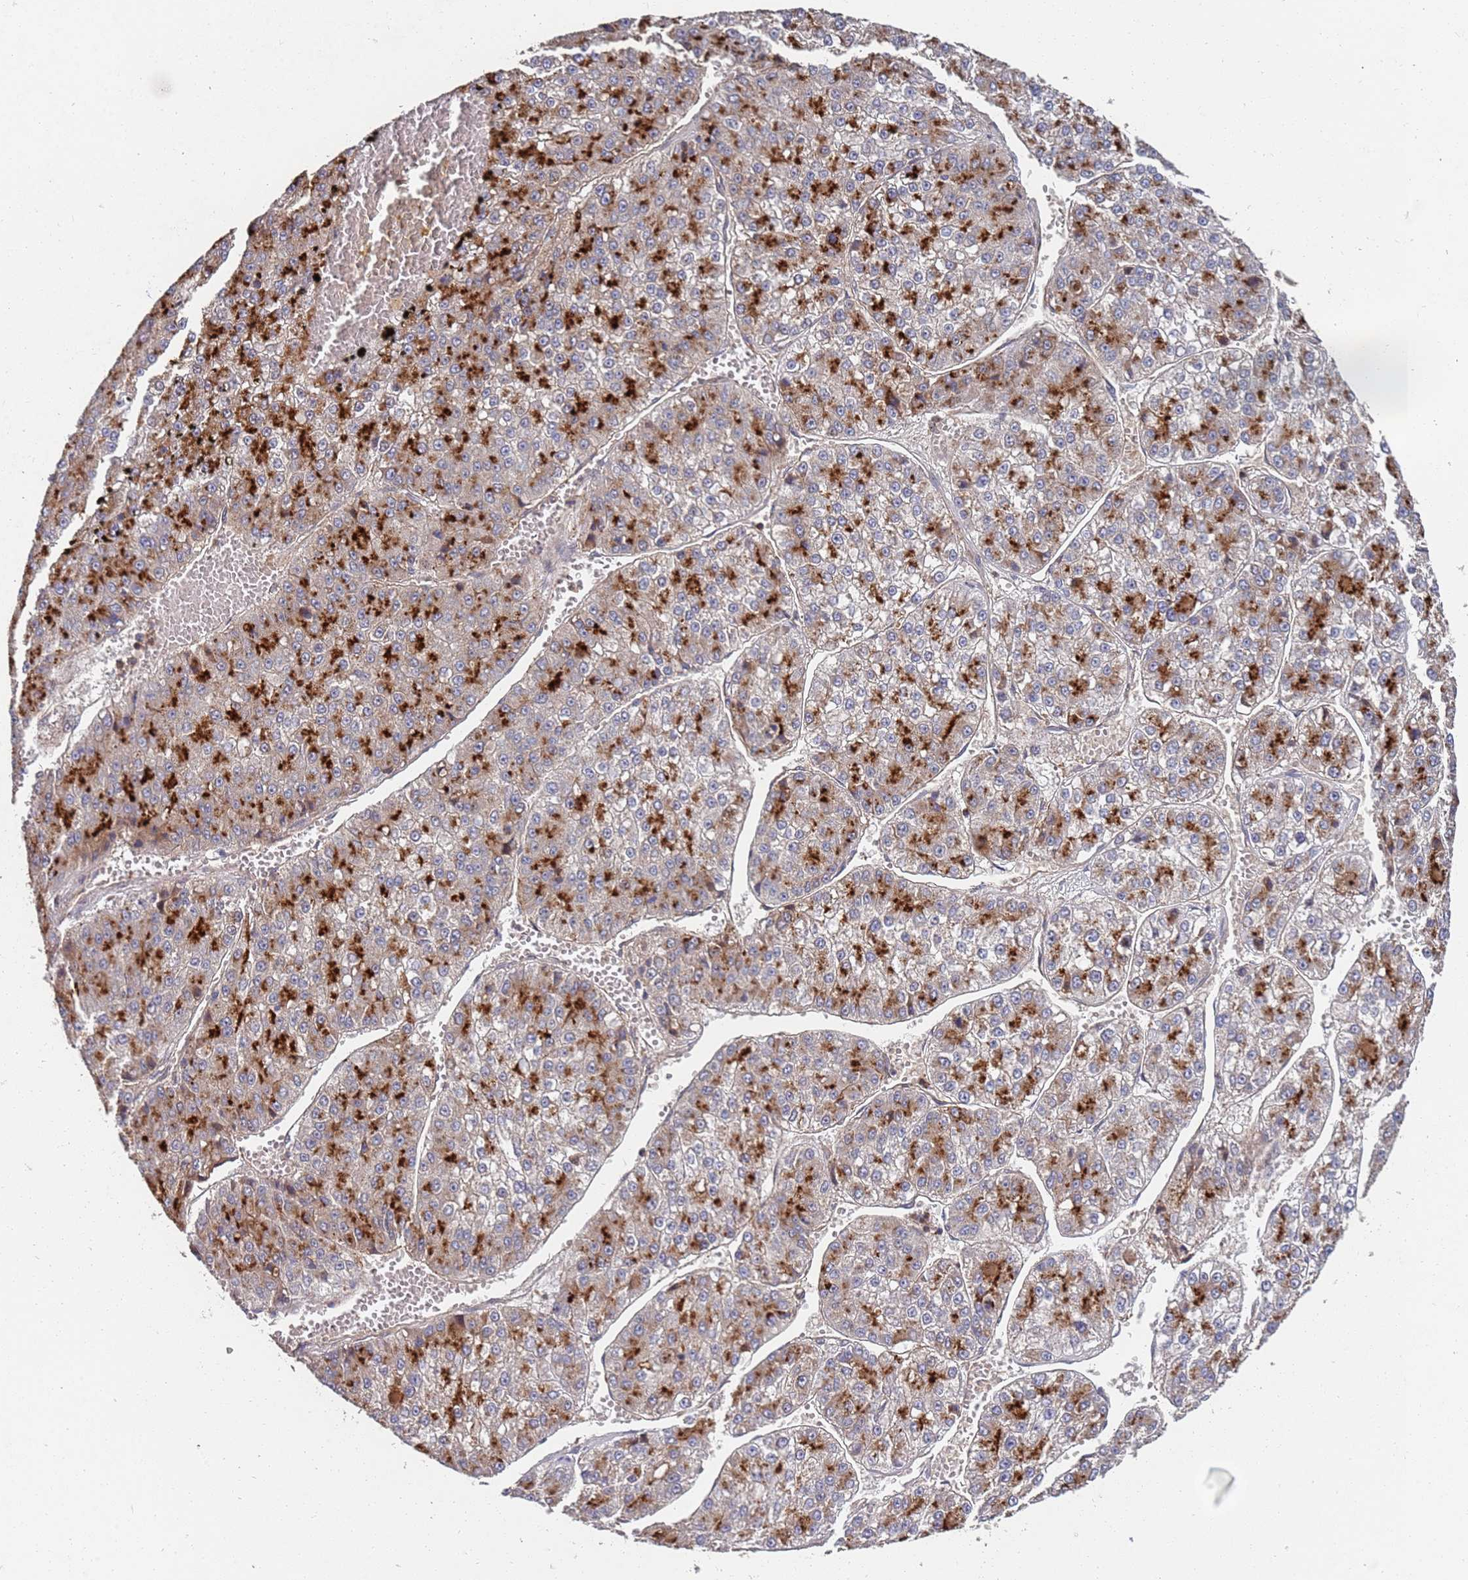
{"staining": {"intensity": "strong", "quantity": "25%-75%", "location": "cytoplasmic/membranous"}, "tissue": "liver cancer", "cell_type": "Tumor cells", "image_type": "cancer", "snomed": [{"axis": "morphology", "description": "Carcinoma, Hepatocellular, NOS"}, {"axis": "topography", "description": "Liver"}], "caption": "High-power microscopy captured an immunohistochemistry photomicrograph of liver cancer, revealing strong cytoplasmic/membranous staining in approximately 25%-75% of tumor cells.", "gene": "ABCB6", "patient": {"sex": "female", "age": 73}}